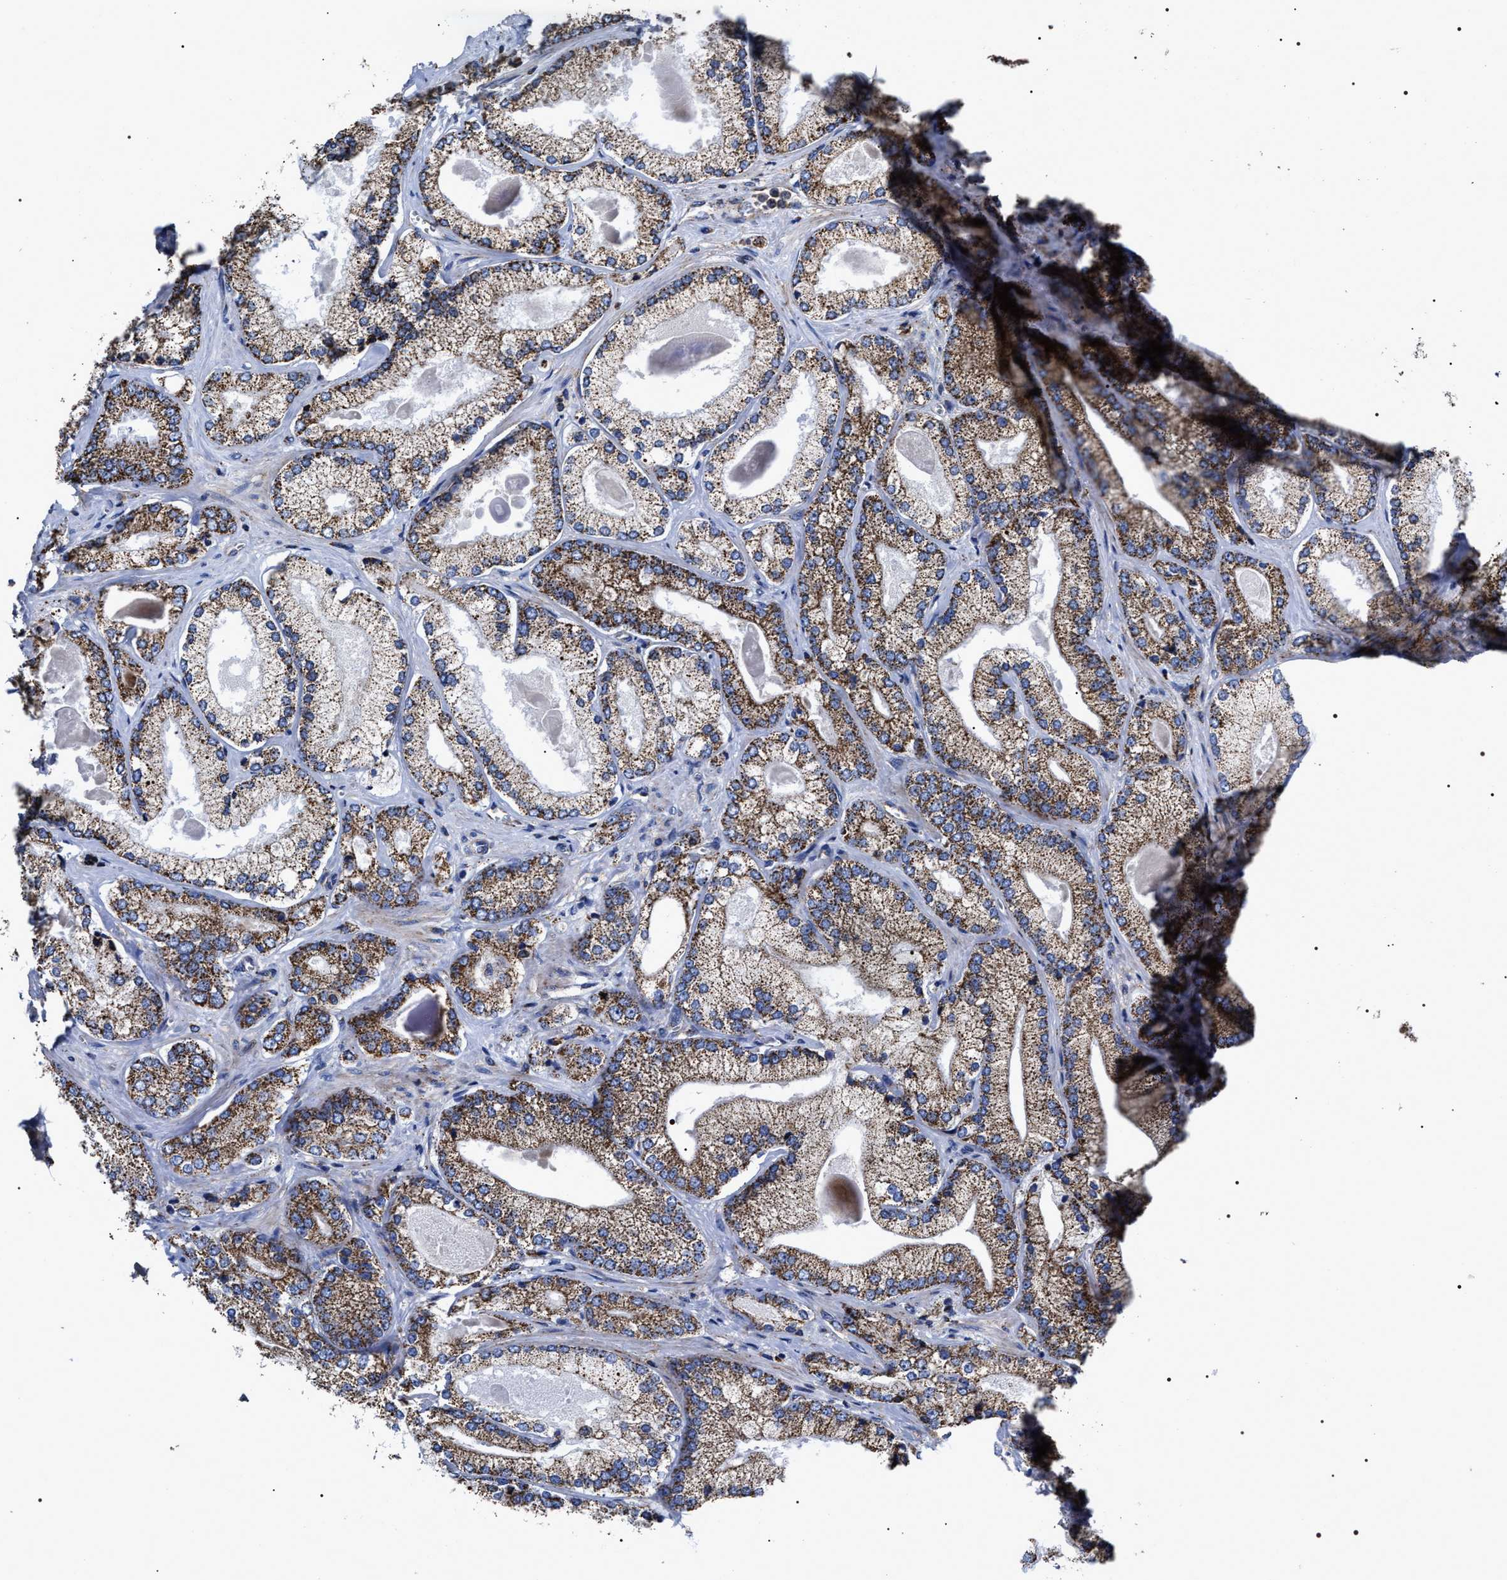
{"staining": {"intensity": "strong", "quantity": ">75%", "location": "cytoplasmic/membranous"}, "tissue": "prostate cancer", "cell_type": "Tumor cells", "image_type": "cancer", "snomed": [{"axis": "morphology", "description": "Adenocarcinoma, Low grade"}, {"axis": "topography", "description": "Prostate"}], "caption": "Prostate cancer was stained to show a protein in brown. There is high levels of strong cytoplasmic/membranous expression in approximately >75% of tumor cells. Nuclei are stained in blue.", "gene": "COG5", "patient": {"sex": "male", "age": 65}}